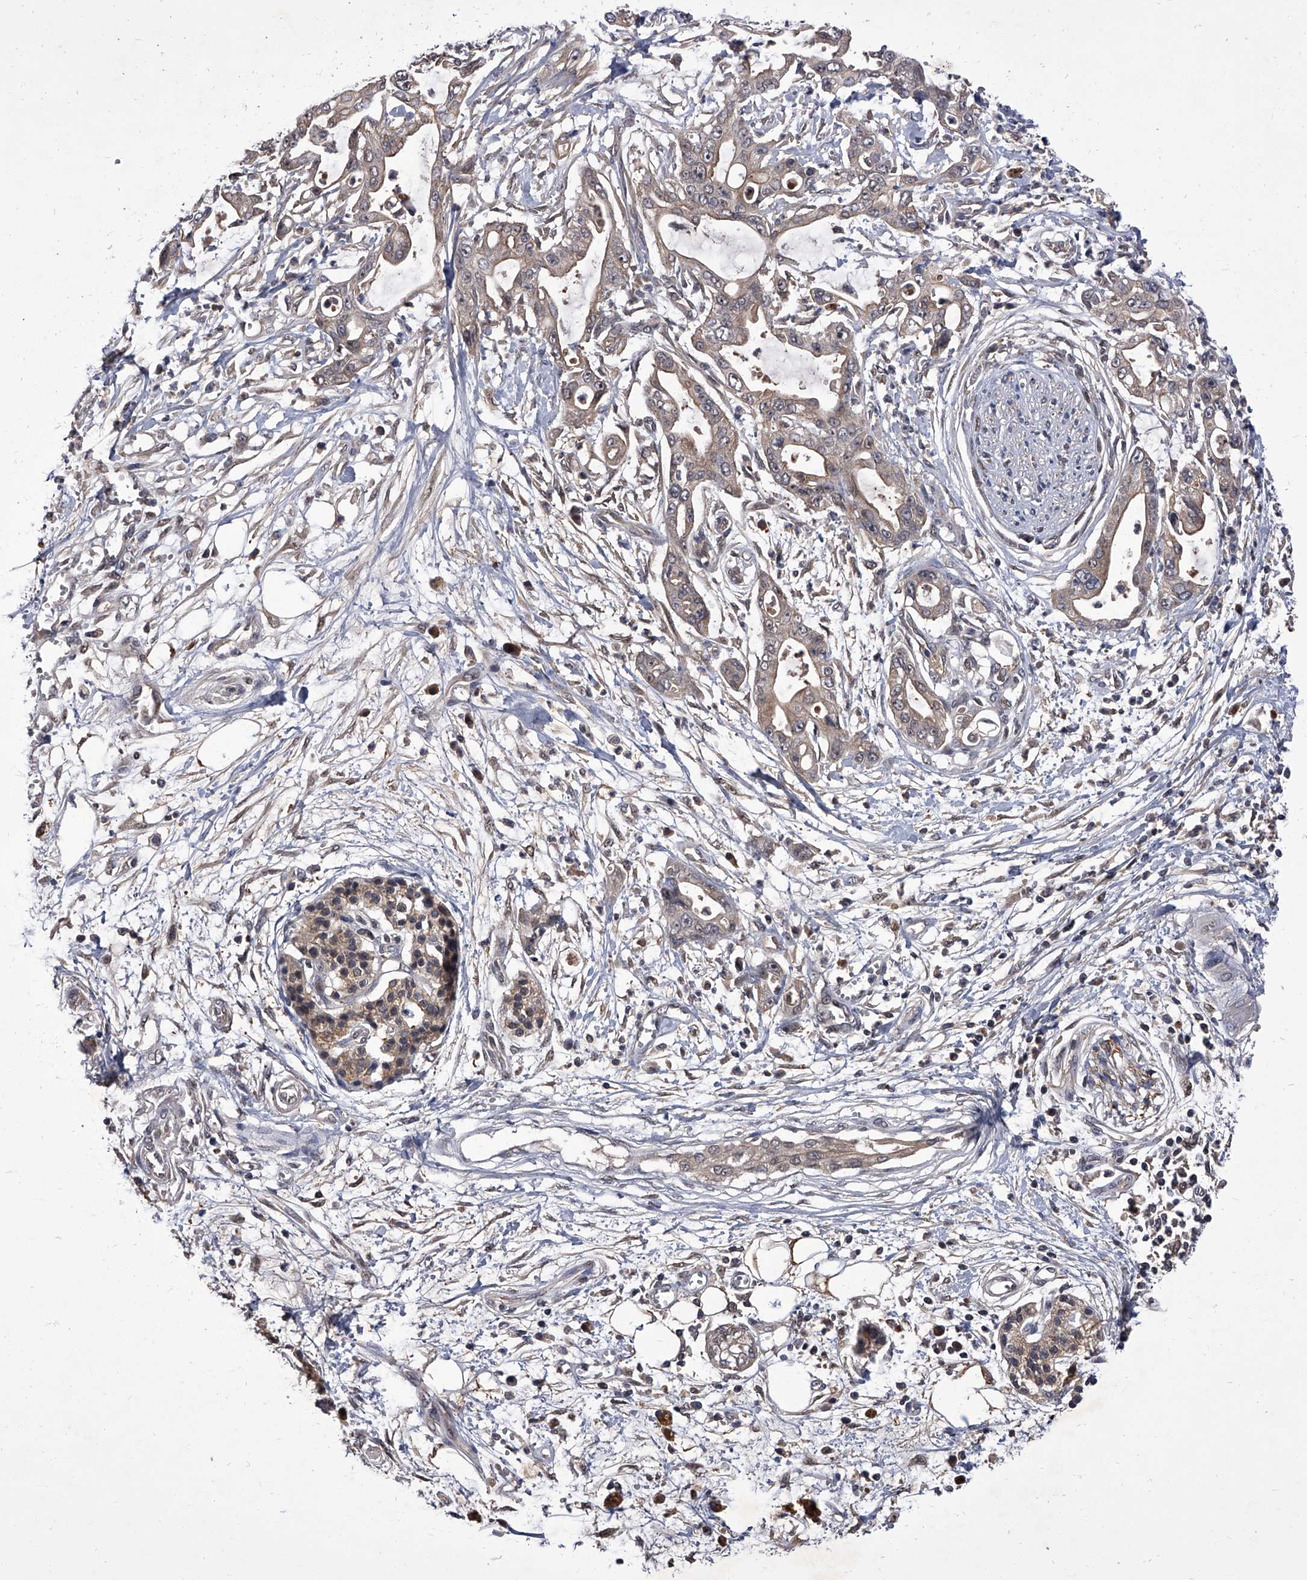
{"staining": {"intensity": "weak", "quantity": "25%-75%", "location": "cytoplasmic/membranous"}, "tissue": "pancreatic cancer", "cell_type": "Tumor cells", "image_type": "cancer", "snomed": [{"axis": "morphology", "description": "Adenocarcinoma, NOS"}, {"axis": "topography", "description": "Pancreas"}], "caption": "DAB immunohistochemical staining of pancreatic adenocarcinoma displays weak cytoplasmic/membranous protein positivity in about 25%-75% of tumor cells. (DAB (3,3'-diaminobenzidine) IHC, brown staining for protein, blue staining for nuclei).", "gene": "SLC18B1", "patient": {"sex": "male", "age": 68}}